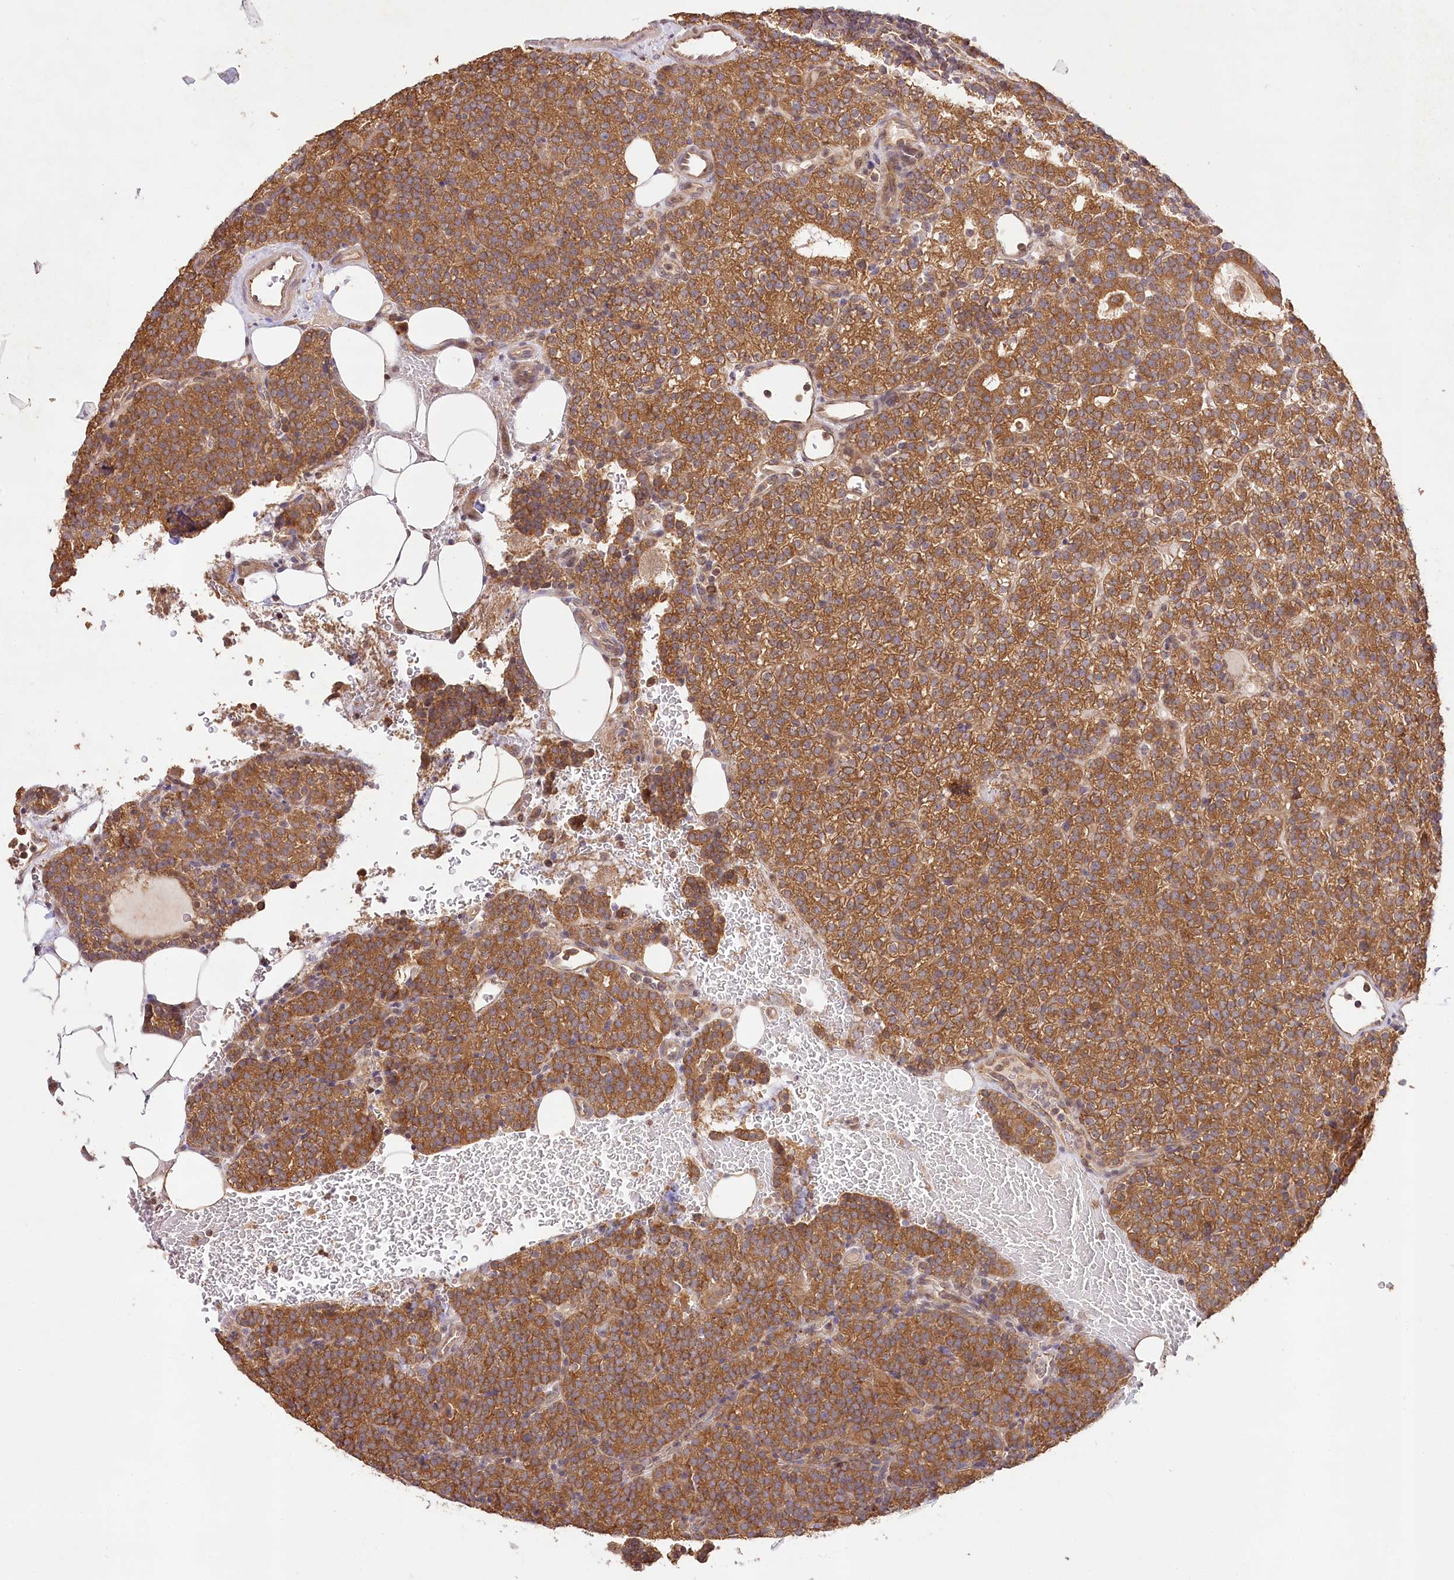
{"staining": {"intensity": "strong", "quantity": ">75%", "location": "cytoplasmic/membranous"}, "tissue": "parathyroid gland", "cell_type": "Glandular cells", "image_type": "normal", "snomed": [{"axis": "morphology", "description": "Normal tissue, NOS"}, {"axis": "topography", "description": "Parathyroid gland"}], "caption": "Protein staining of unremarkable parathyroid gland shows strong cytoplasmic/membranous expression in approximately >75% of glandular cells.", "gene": "DMXL1", "patient": {"sex": "female", "age": 48}}